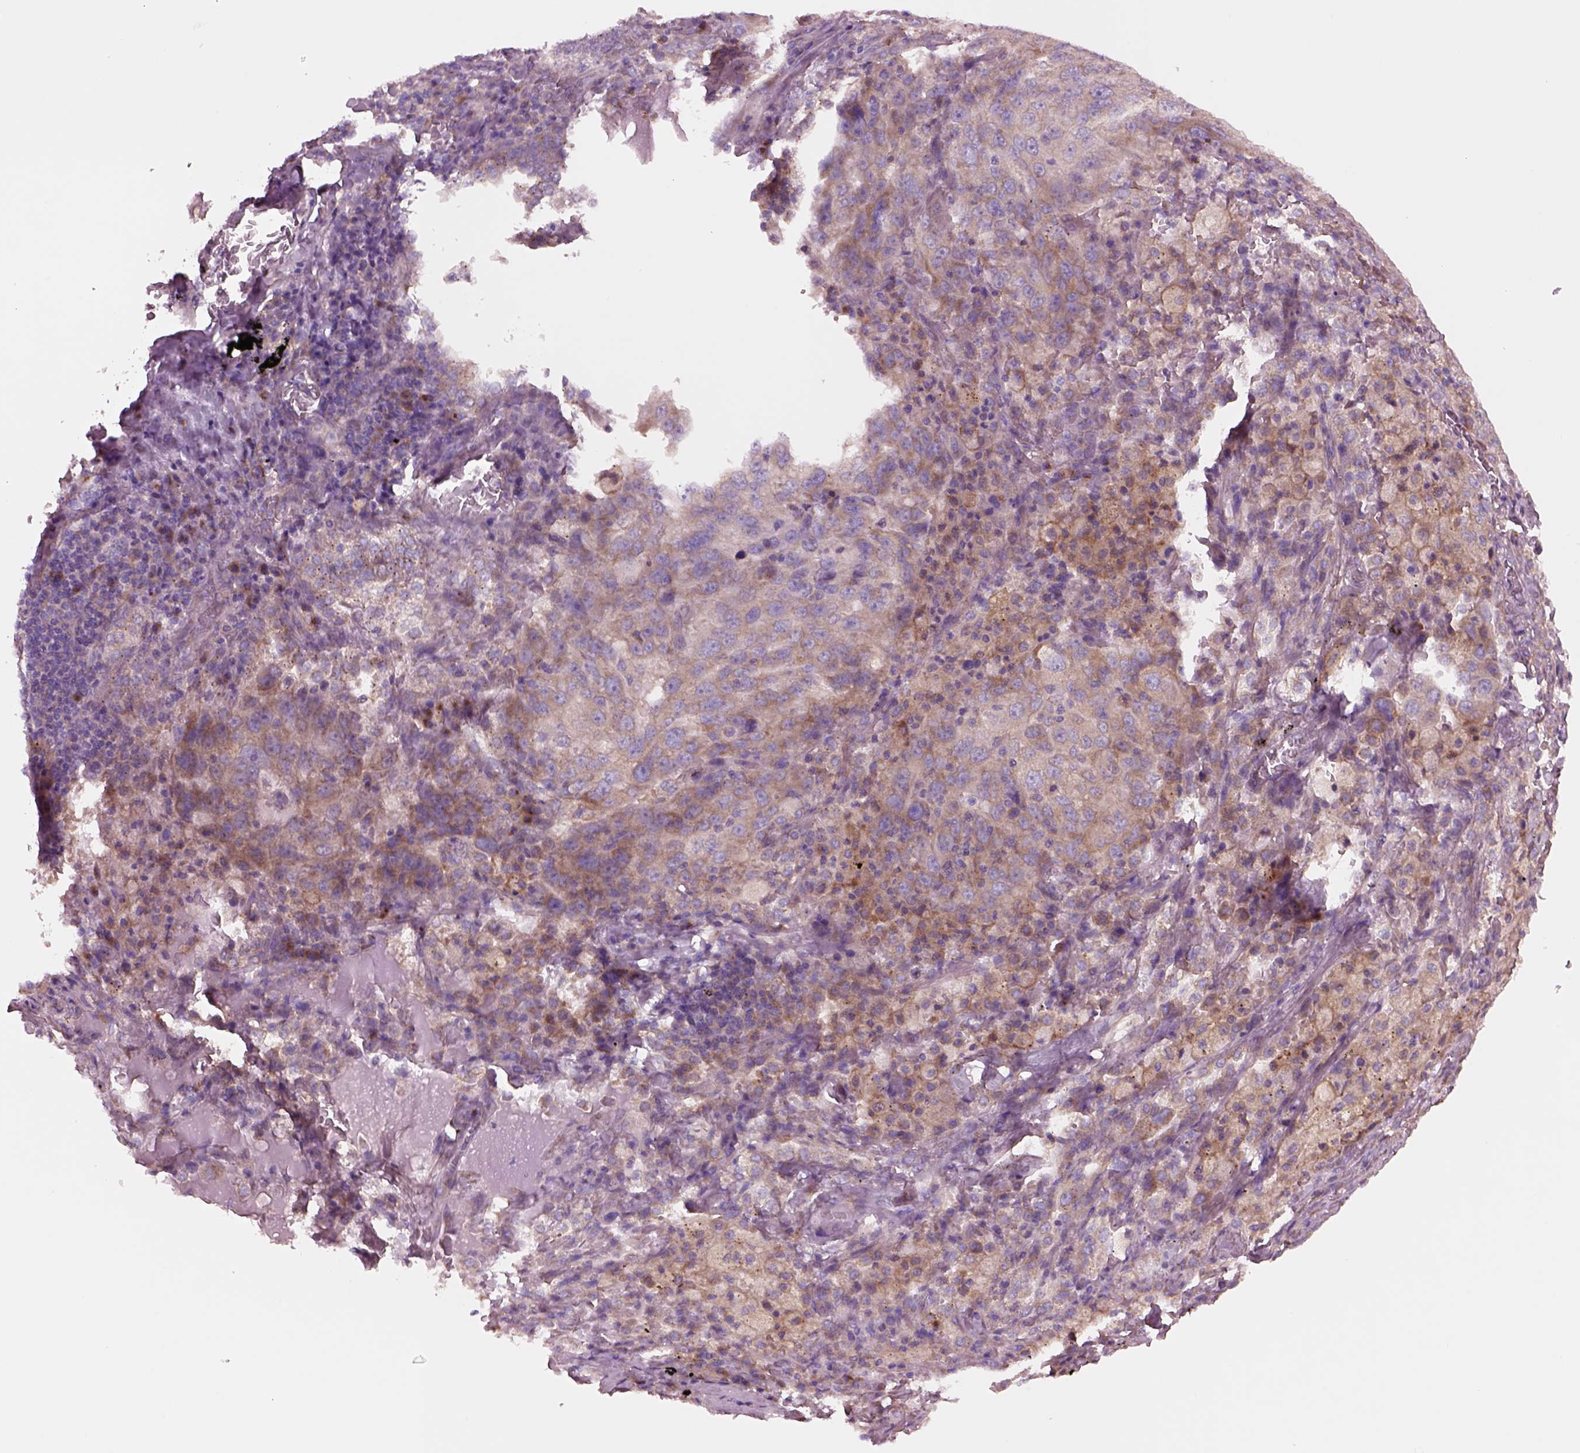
{"staining": {"intensity": "moderate", "quantity": ">75%", "location": "cytoplasmic/membranous"}, "tissue": "lung cancer", "cell_type": "Tumor cells", "image_type": "cancer", "snomed": [{"axis": "morphology", "description": "Adenocarcinoma, NOS"}, {"axis": "topography", "description": "Lung"}], "caption": "DAB immunohistochemical staining of human adenocarcinoma (lung) exhibits moderate cytoplasmic/membranous protein expression in about >75% of tumor cells.", "gene": "SEC23A", "patient": {"sex": "female", "age": 61}}